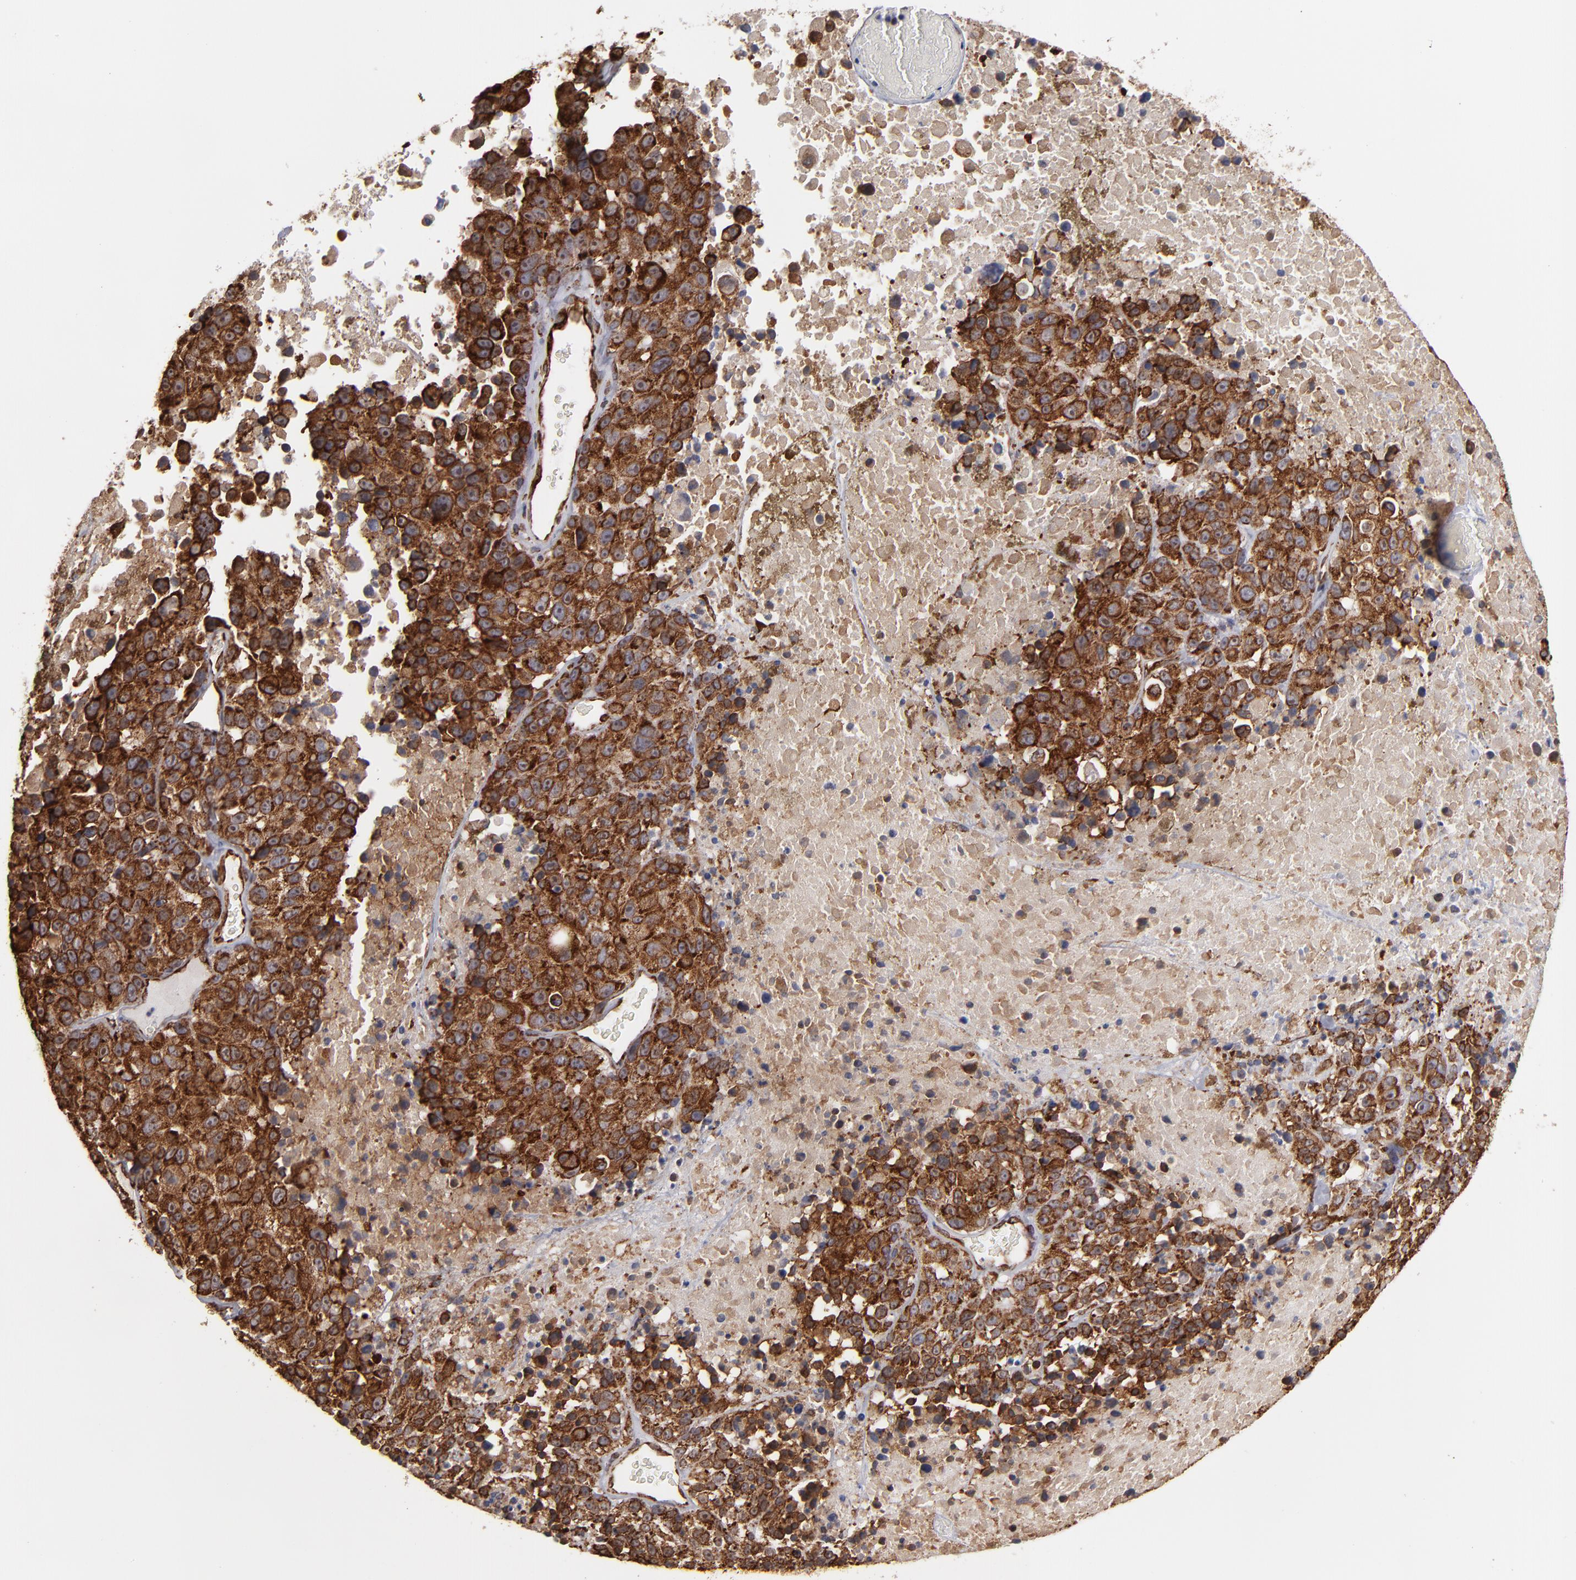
{"staining": {"intensity": "strong", "quantity": ">75%", "location": "cytoplasmic/membranous"}, "tissue": "melanoma", "cell_type": "Tumor cells", "image_type": "cancer", "snomed": [{"axis": "morphology", "description": "Malignant melanoma, Metastatic site"}, {"axis": "topography", "description": "Cerebral cortex"}], "caption": "IHC histopathology image of malignant melanoma (metastatic site) stained for a protein (brown), which shows high levels of strong cytoplasmic/membranous staining in approximately >75% of tumor cells.", "gene": "KTN1", "patient": {"sex": "female", "age": 52}}